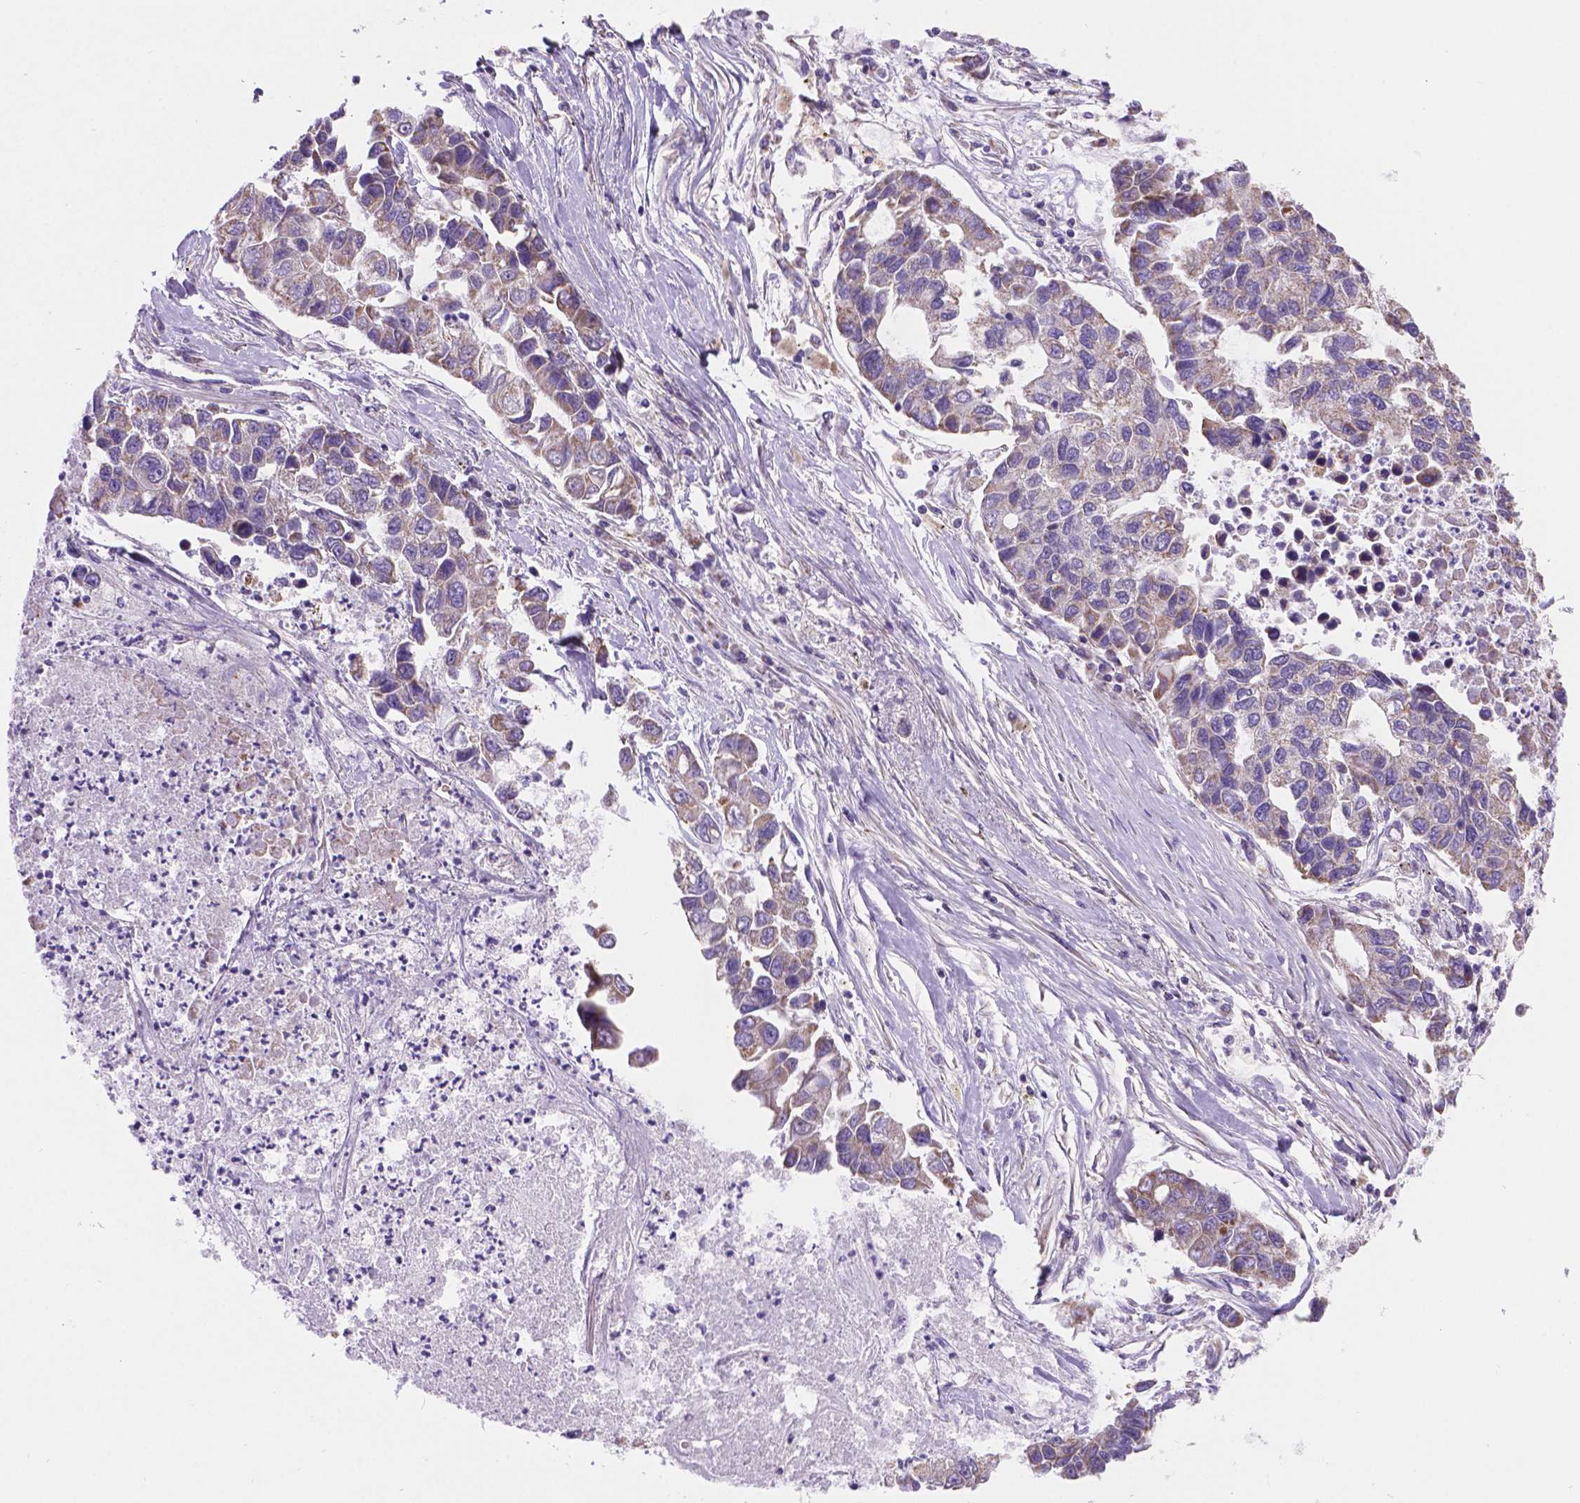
{"staining": {"intensity": "weak", "quantity": "<25%", "location": "cytoplasmic/membranous"}, "tissue": "lung cancer", "cell_type": "Tumor cells", "image_type": "cancer", "snomed": [{"axis": "morphology", "description": "Adenocarcinoma, NOS"}, {"axis": "topography", "description": "Bronchus"}, {"axis": "topography", "description": "Lung"}], "caption": "DAB (3,3'-diaminobenzidine) immunohistochemical staining of adenocarcinoma (lung) shows no significant expression in tumor cells.", "gene": "CSPG5", "patient": {"sex": "female", "age": 51}}